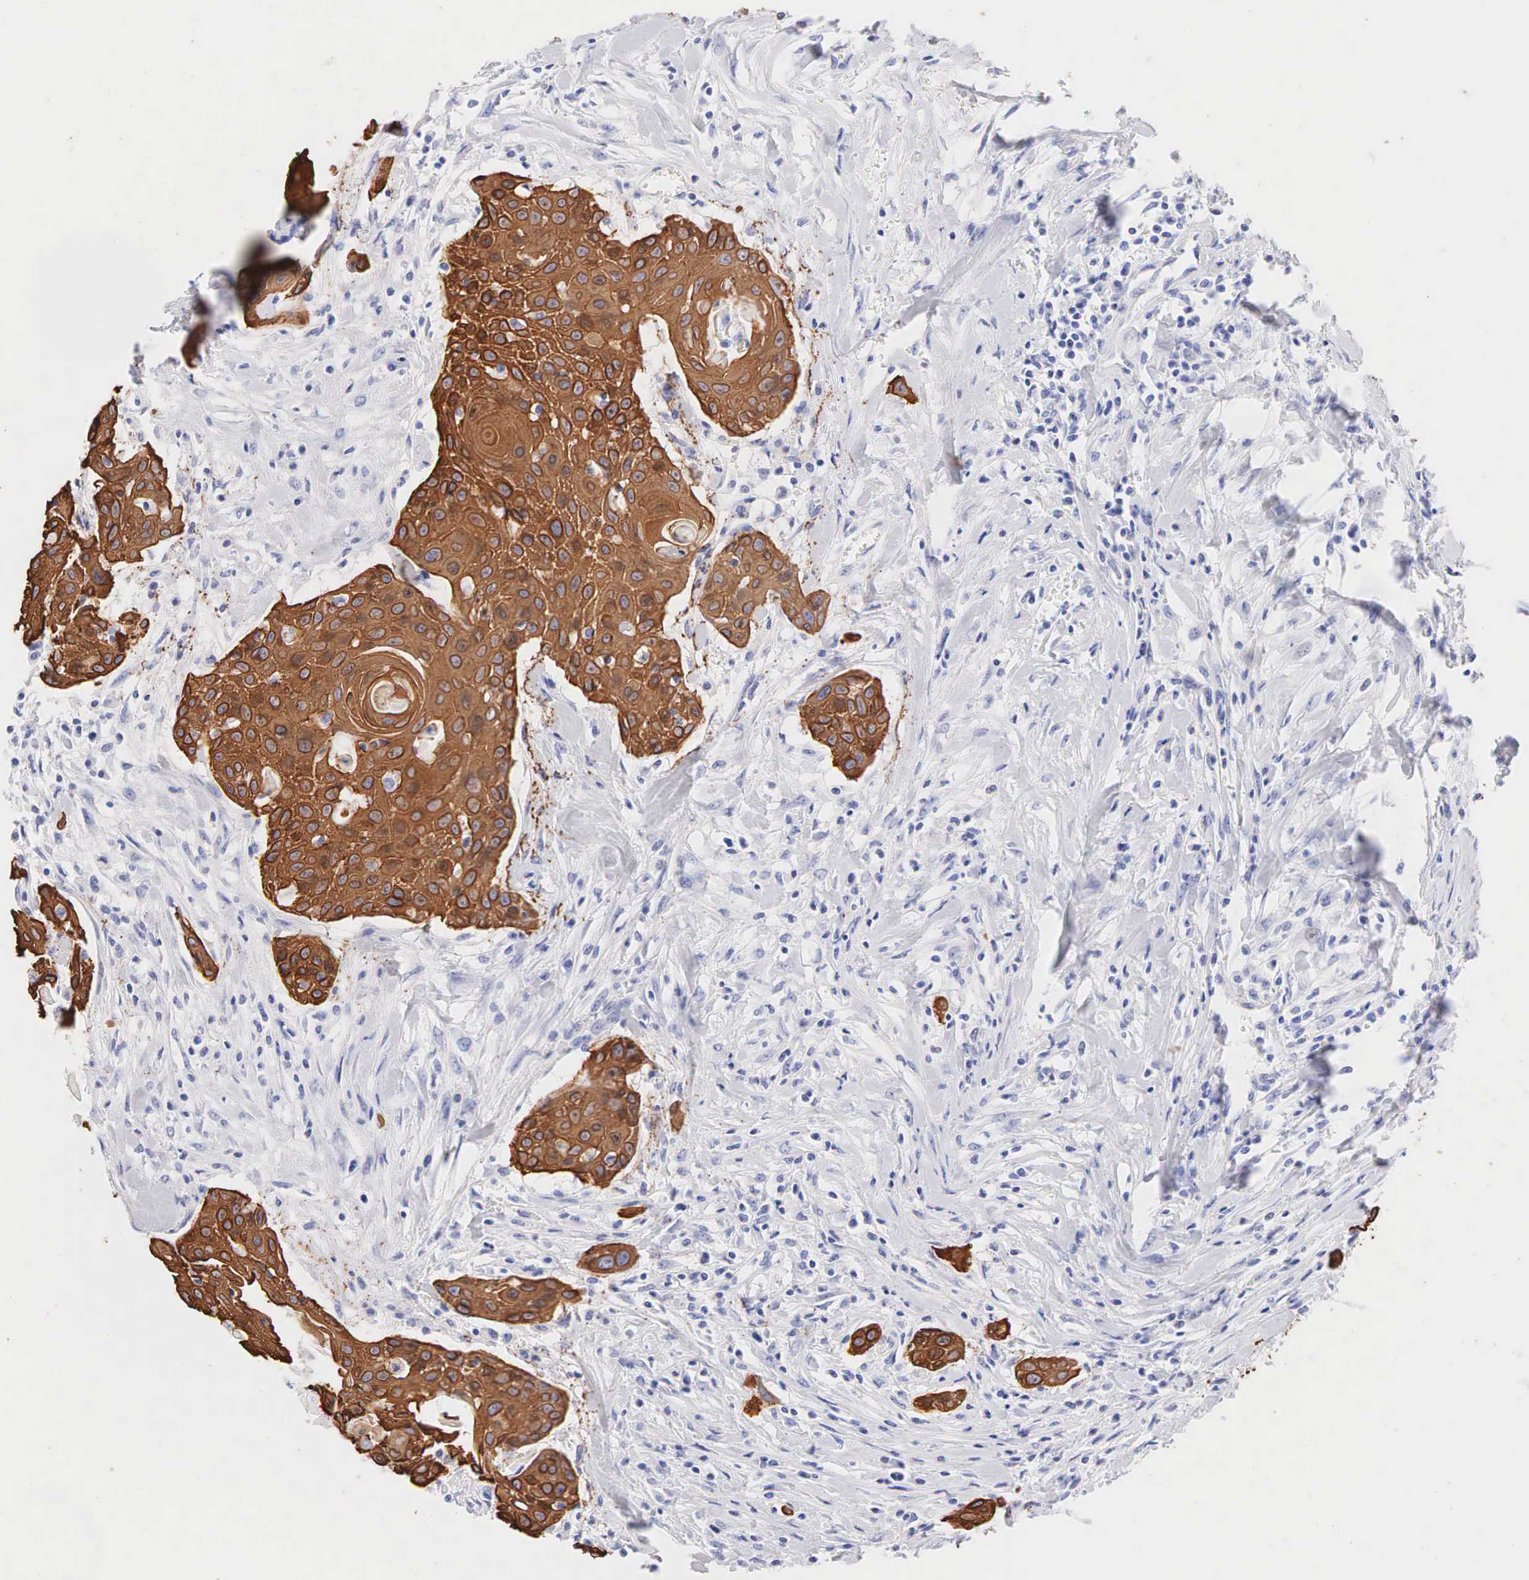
{"staining": {"intensity": "strong", "quantity": ">75%", "location": "cytoplasmic/membranous"}, "tissue": "head and neck cancer", "cell_type": "Tumor cells", "image_type": "cancer", "snomed": [{"axis": "morphology", "description": "Squamous cell carcinoma, NOS"}, {"axis": "morphology", "description": "Squamous cell carcinoma, metastatic, NOS"}, {"axis": "topography", "description": "Lymph node"}, {"axis": "topography", "description": "Salivary gland"}, {"axis": "topography", "description": "Head-Neck"}], "caption": "Immunohistochemistry of human head and neck cancer exhibits high levels of strong cytoplasmic/membranous expression in about >75% of tumor cells. (DAB = brown stain, brightfield microscopy at high magnification).", "gene": "KRT14", "patient": {"sex": "female", "age": 74}}